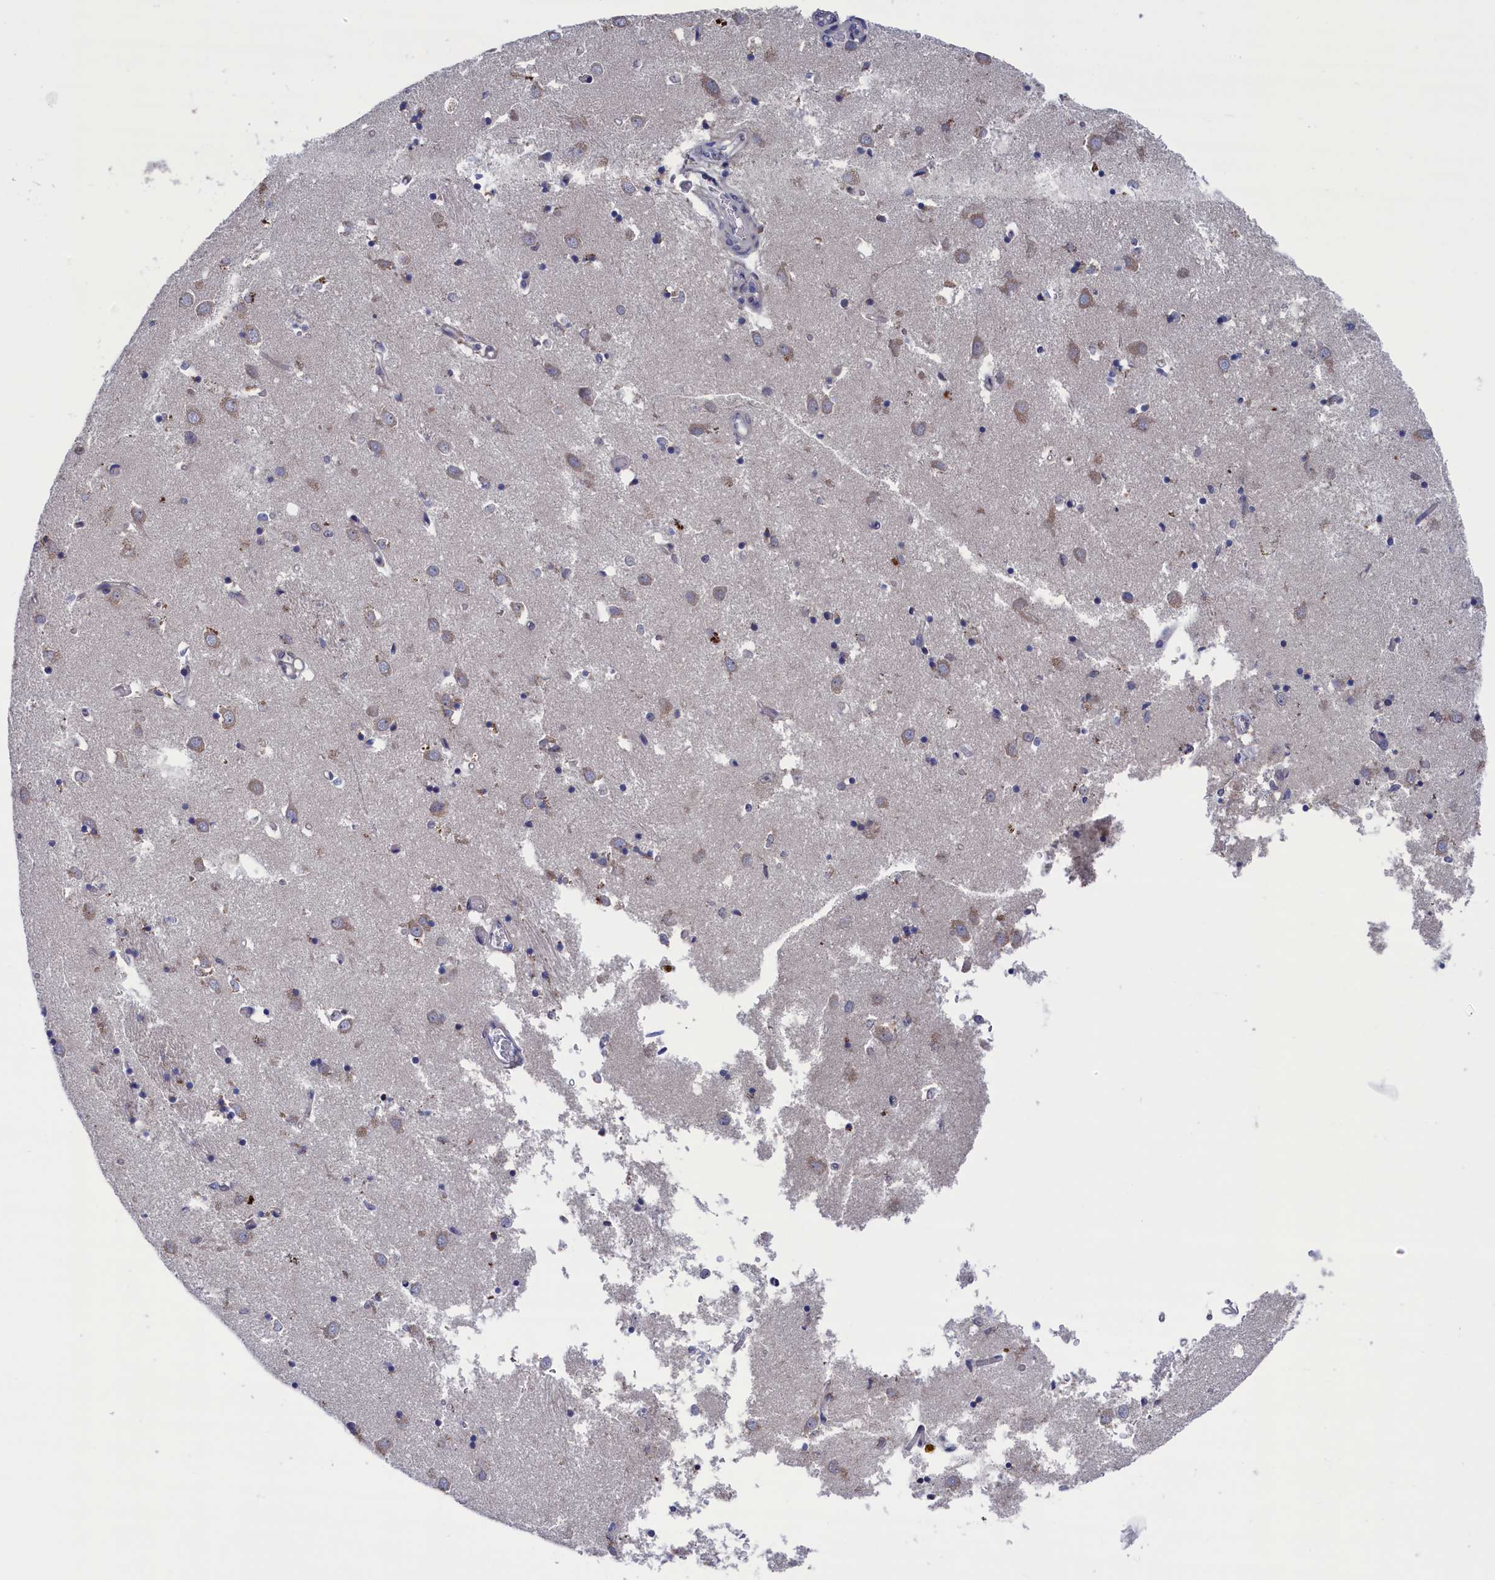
{"staining": {"intensity": "negative", "quantity": "none", "location": "none"}, "tissue": "caudate", "cell_type": "Glial cells", "image_type": "normal", "snomed": [{"axis": "morphology", "description": "Normal tissue, NOS"}, {"axis": "topography", "description": "Lateral ventricle wall"}], "caption": "This is a histopathology image of immunohistochemistry staining of benign caudate, which shows no expression in glial cells.", "gene": "SPATA13", "patient": {"sex": "male", "age": 70}}